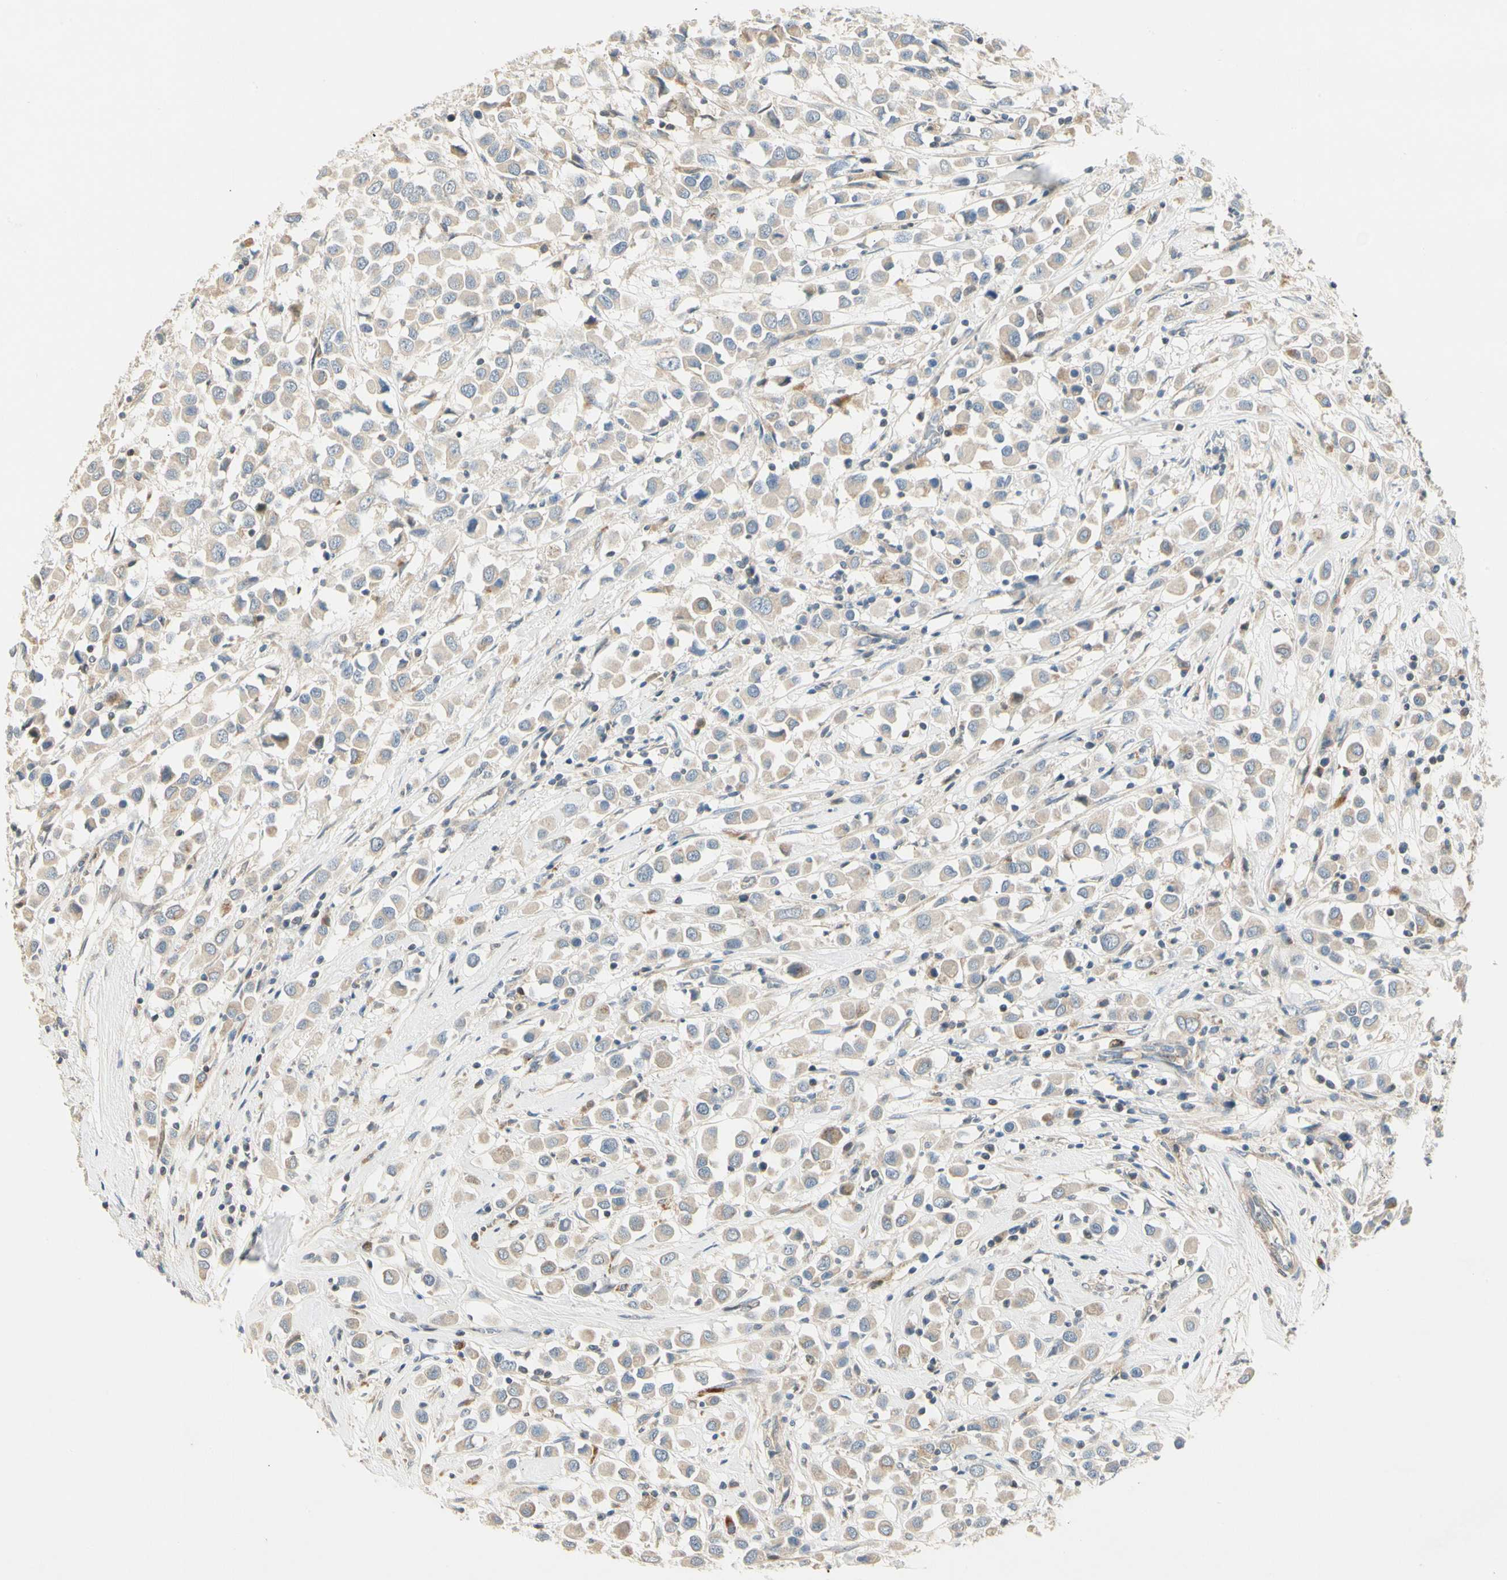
{"staining": {"intensity": "weak", "quantity": ">75%", "location": "cytoplasmic/membranous"}, "tissue": "breast cancer", "cell_type": "Tumor cells", "image_type": "cancer", "snomed": [{"axis": "morphology", "description": "Duct carcinoma"}, {"axis": "topography", "description": "Breast"}], "caption": "Protein positivity by IHC displays weak cytoplasmic/membranous positivity in about >75% of tumor cells in breast cancer. The staining is performed using DAB brown chromogen to label protein expression. The nuclei are counter-stained blue using hematoxylin.", "gene": "ADGRA3", "patient": {"sex": "female", "age": 61}}